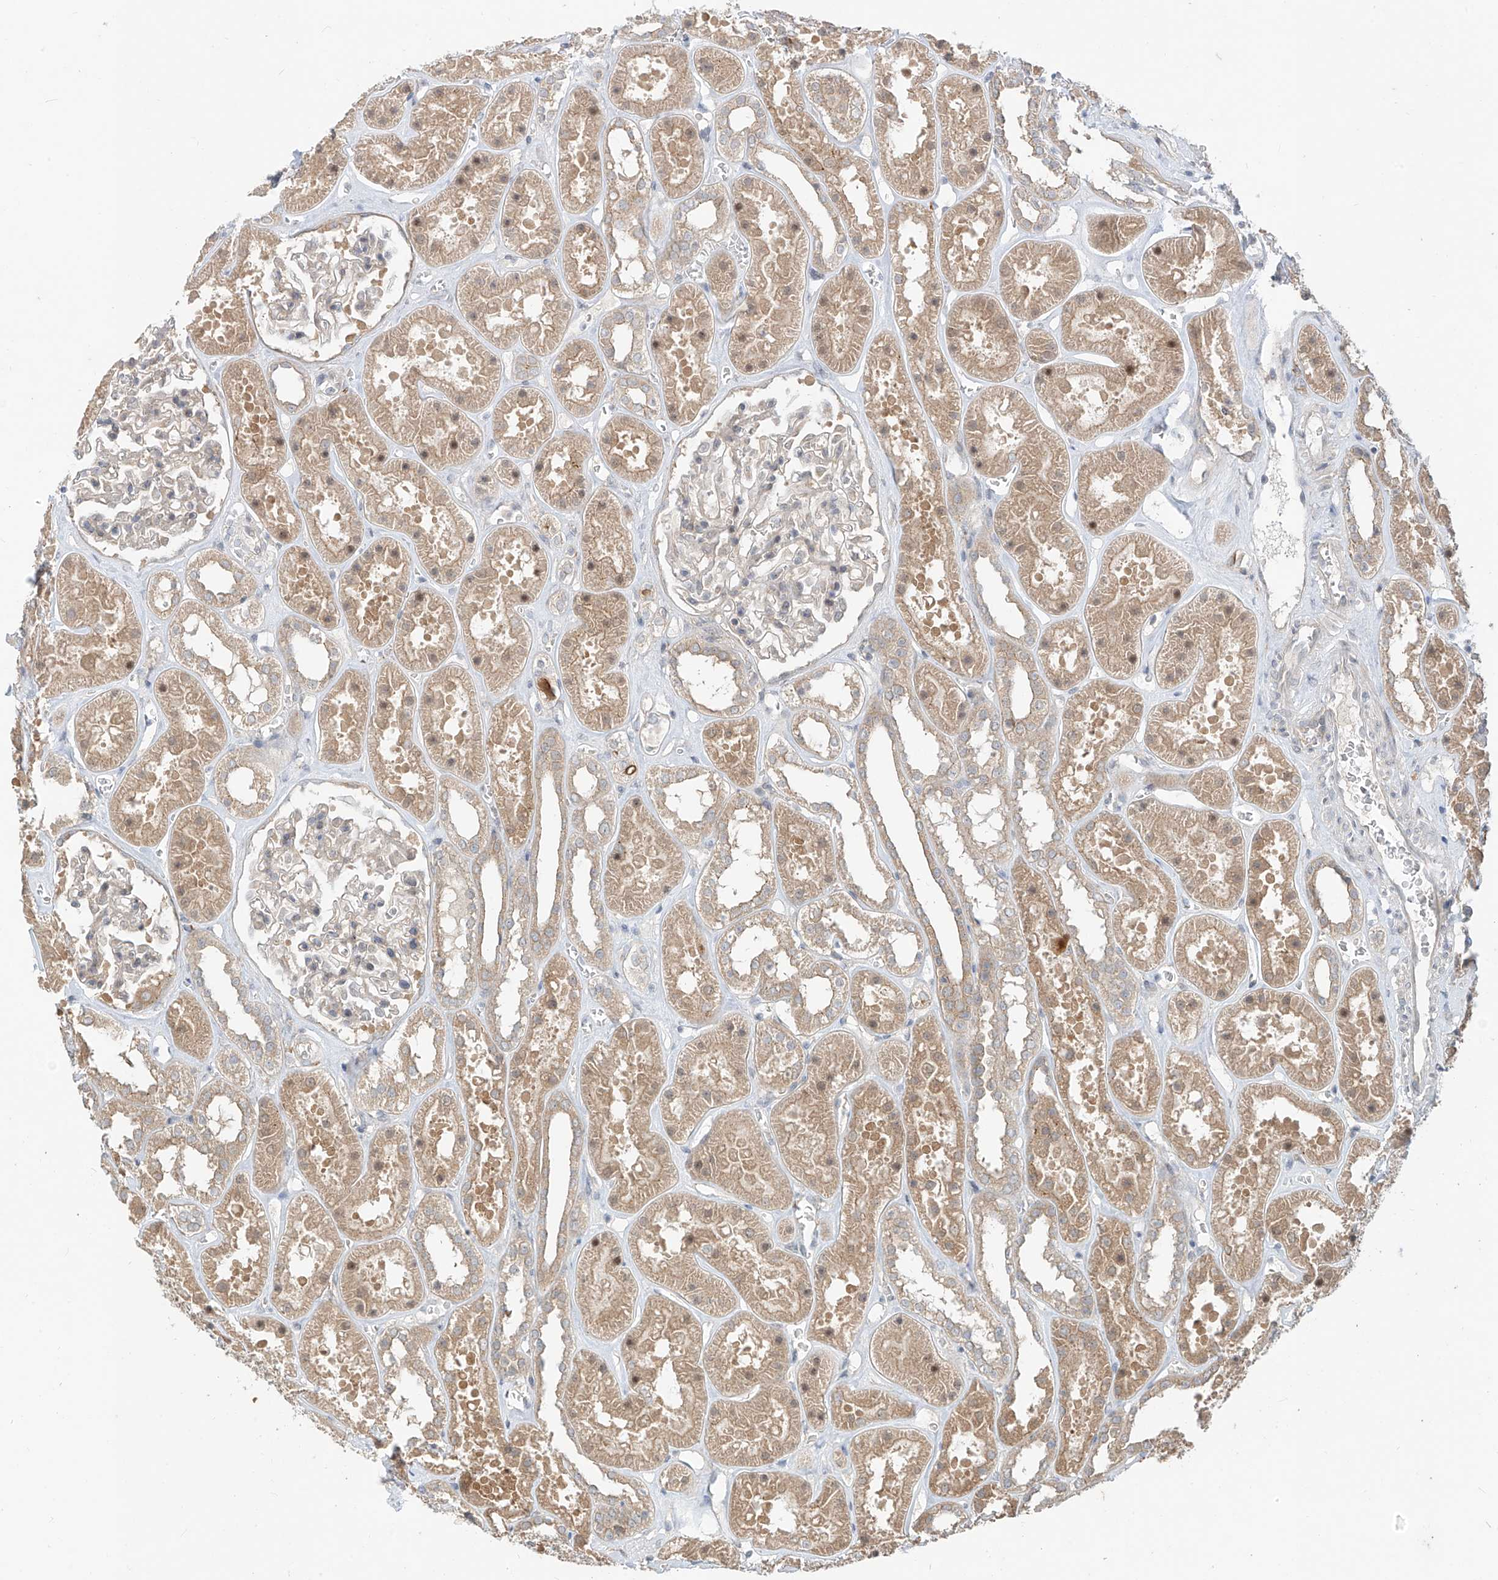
{"staining": {"intensity": "moderate", "quantity": "<25%", "location": "cytoplasmic/membranous,nuclear"}, "tissue": "kidney", "cell_type": "Cells in glomeruli", "image_type": "normal", "snomed": [{"axis": "morphology", "description": "Normal tissue, NOS"}, {"axis": "topography", "description": "Kidney"}], "caption": "IHC staining of normal kidney, which shows low levels of moderate cytoplasmic/membranous,nuclear expression in about <25% of cells in glomeruli indicating moderate cytoplasmic/membranous,nuclear protein staining. The staining was performed using DAB (3,3'-diaminobenzidine) (brown) for protein detection and nuclei were counterstained in hematoxylin (blue).", "gene": "MTUS2", "patient": {"sex": "female", "age": 41}}